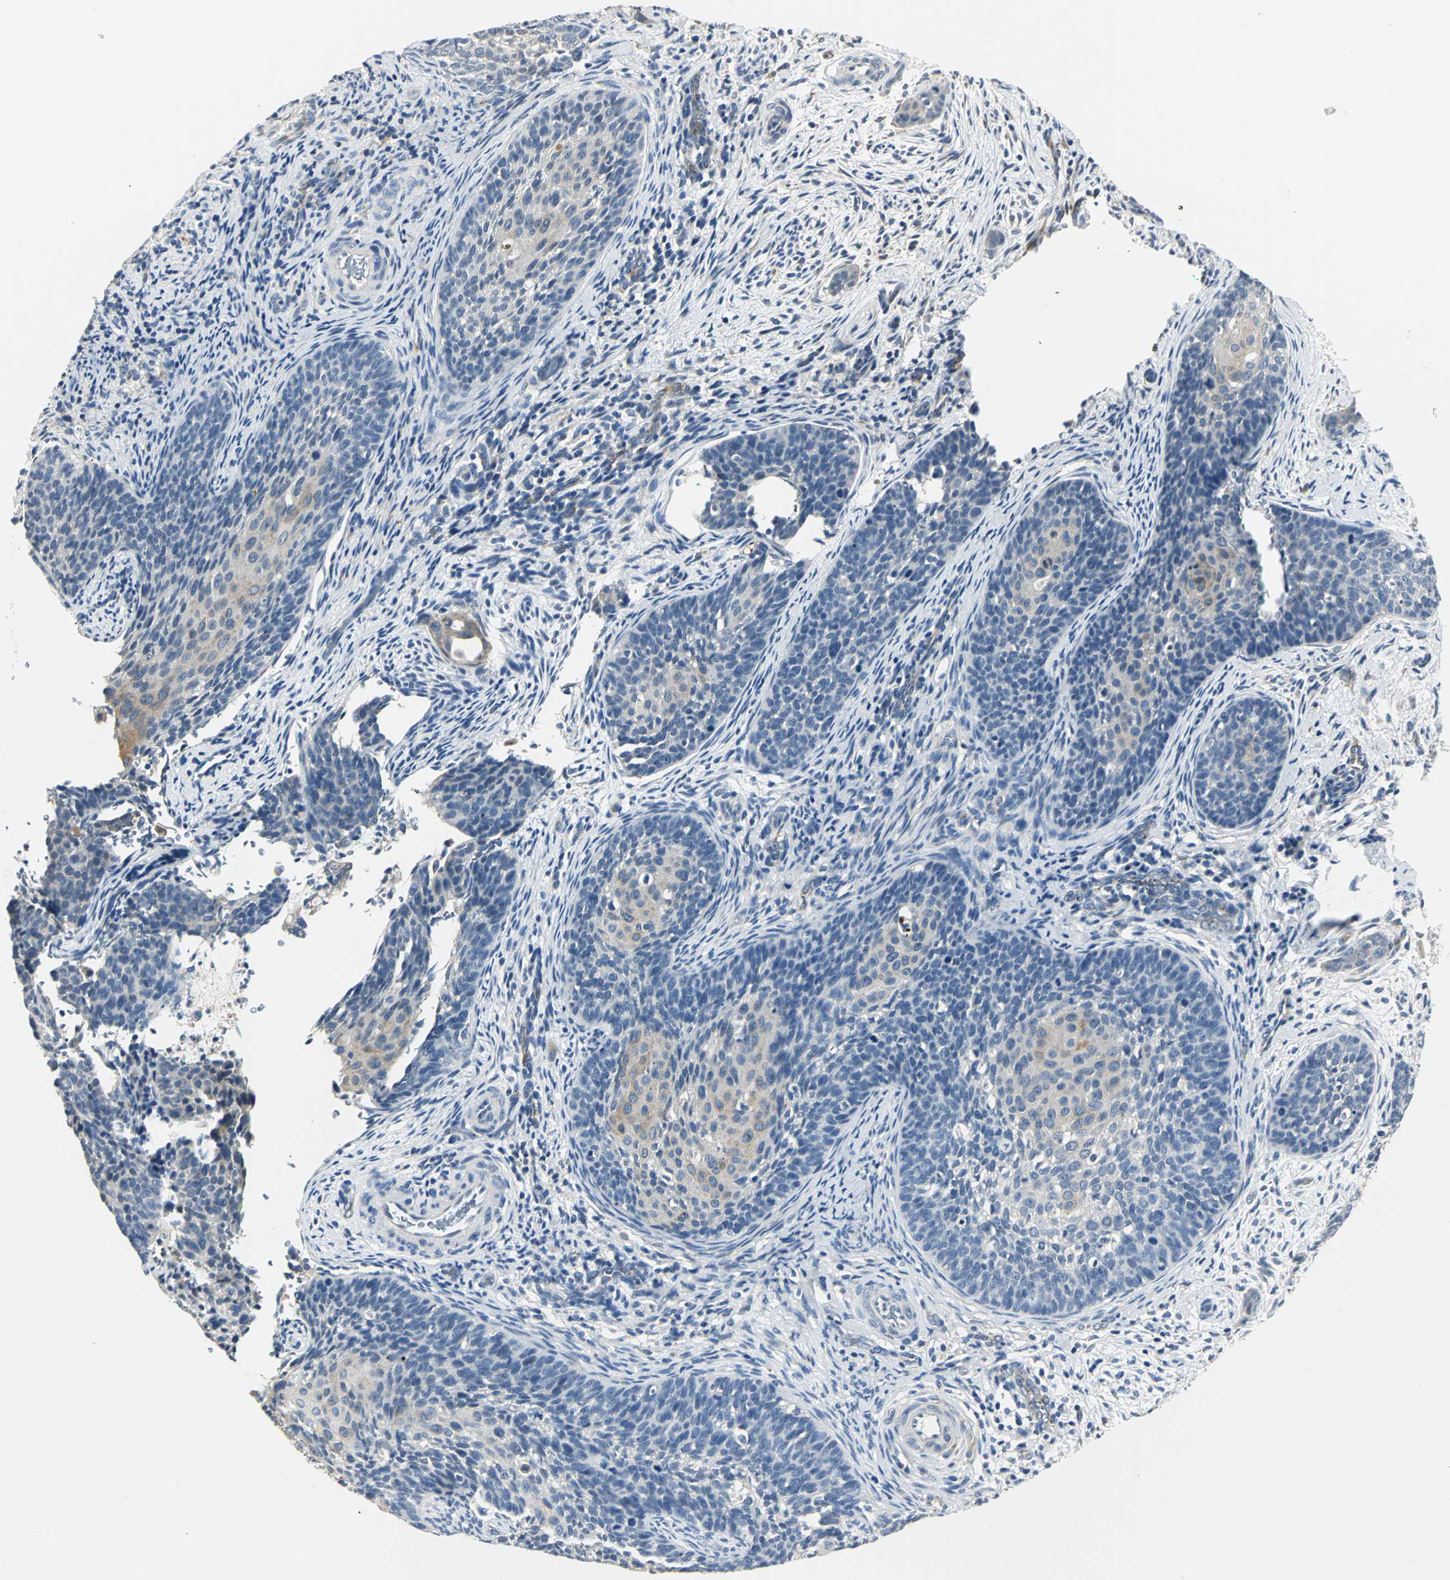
{"staining": {"intensity": "moderate", "quantity": "25%-75%", "location": "cytoplasmic/membranous"}, "tissue": "cervical cancer", "cell_type": "Tumor cells", "image_type": "cancer", "snomed": [{"axis": "morphology", "description": "Squamous cell carcinoma, NOS"}, {"axis": "topography", "description": "Cervix"}], "caption": "Immunohistochemistry of human squamous cell carcinoma (cervical) shows medium levels of moderate cytoplasmic/membranous positivity in approximately 25%-75% of tumor cells.", "gene": "B3GNT2", "patient": {"sex": "female", "age": 33}}